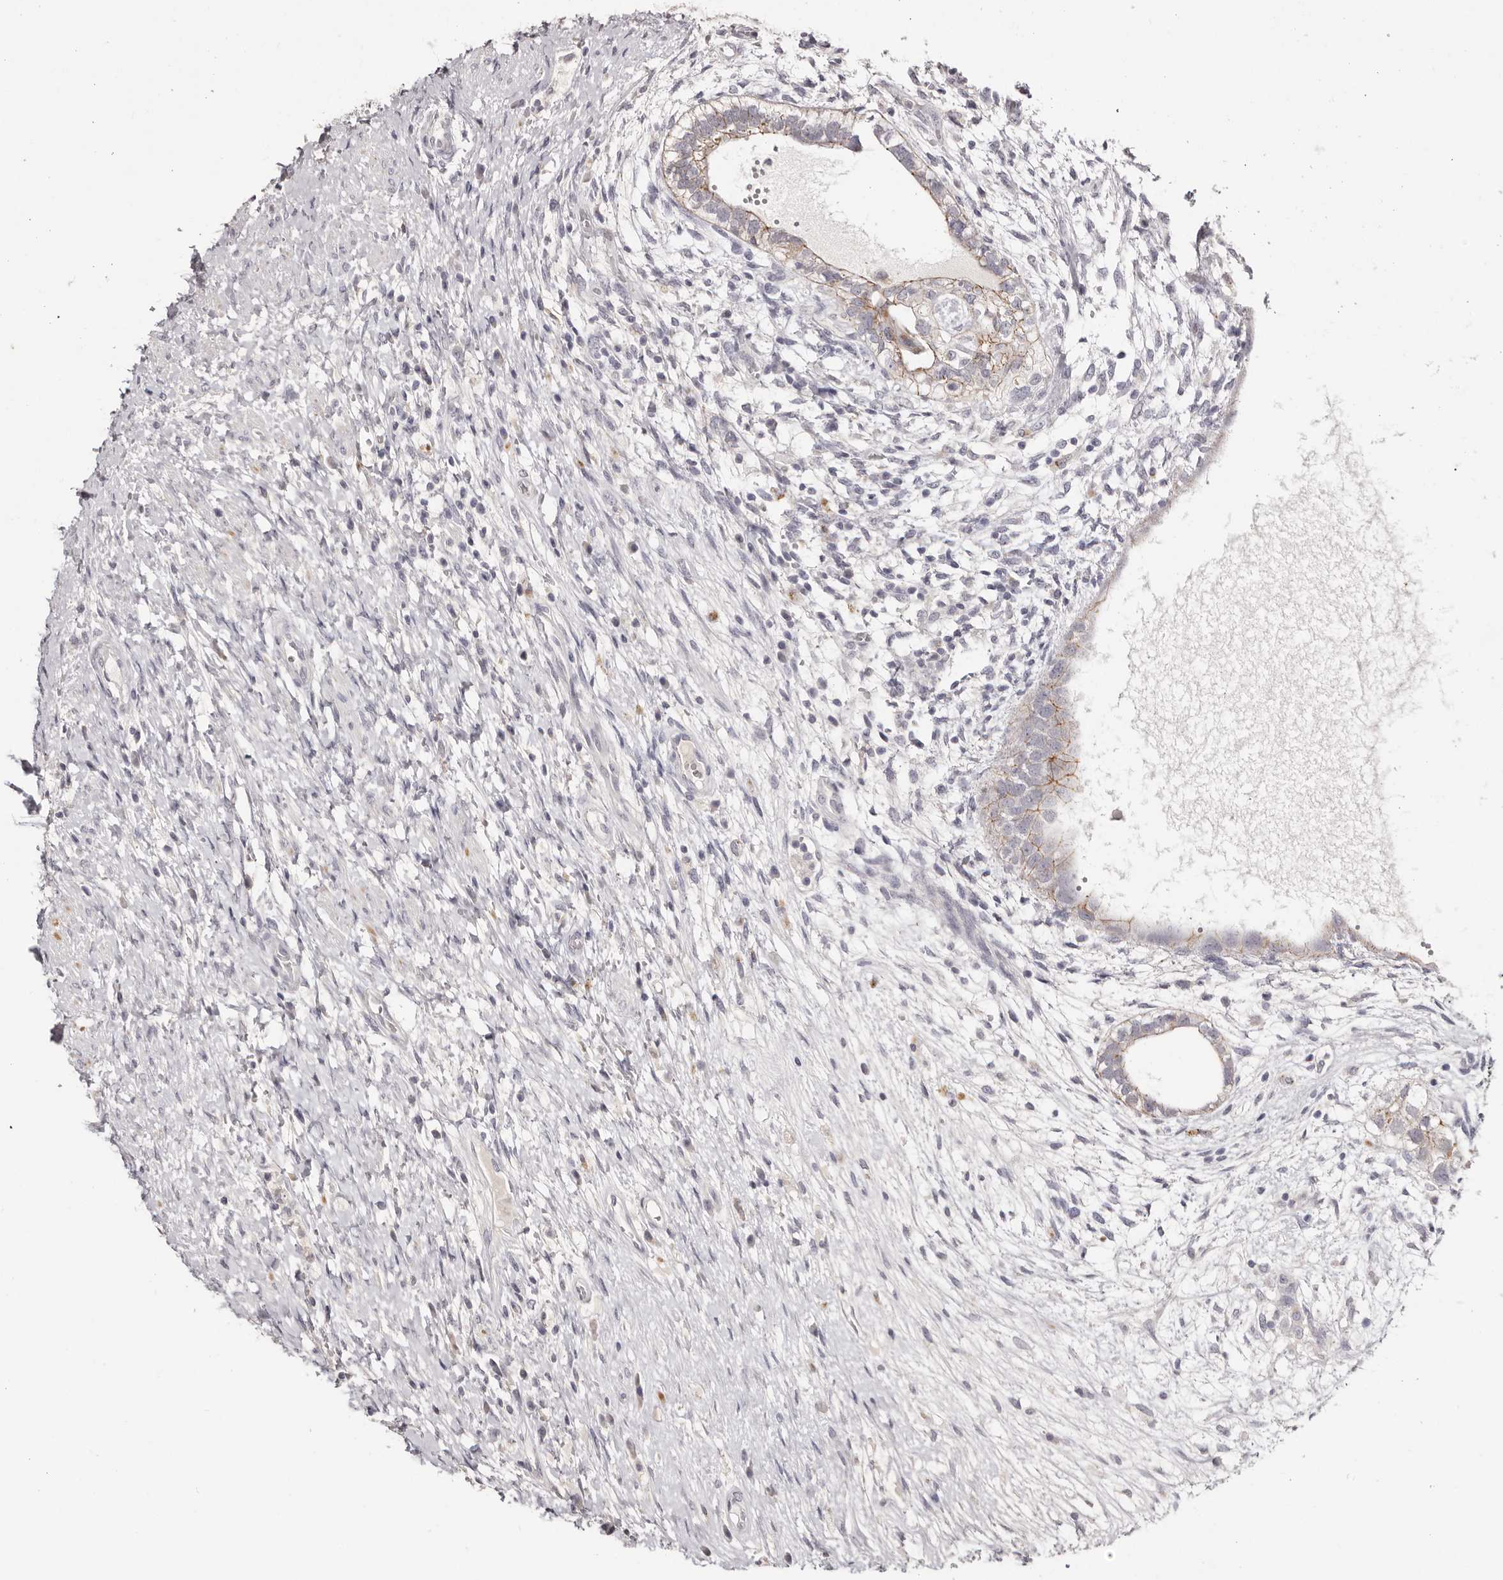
{"staining": {"intensity": "weak", "quantity": "<25%", "location": "cytoplasmic/membranous"}, "tissue": "testis cancer", "cell_type": "Tumor cells", "image_type": "cancer", "snomed": [{"axis": "morphology", "description": "Carcinoma, Embryonal, NOS"}, {"axis": "topography", "description": "Testis"}], "caption": "Human testis embryonal carcinoma stained for a protein using IHC exhibits no staining in tumor cells.", "gene": "PCDHB6", "patient": {"sex": "male", "age": 26}}